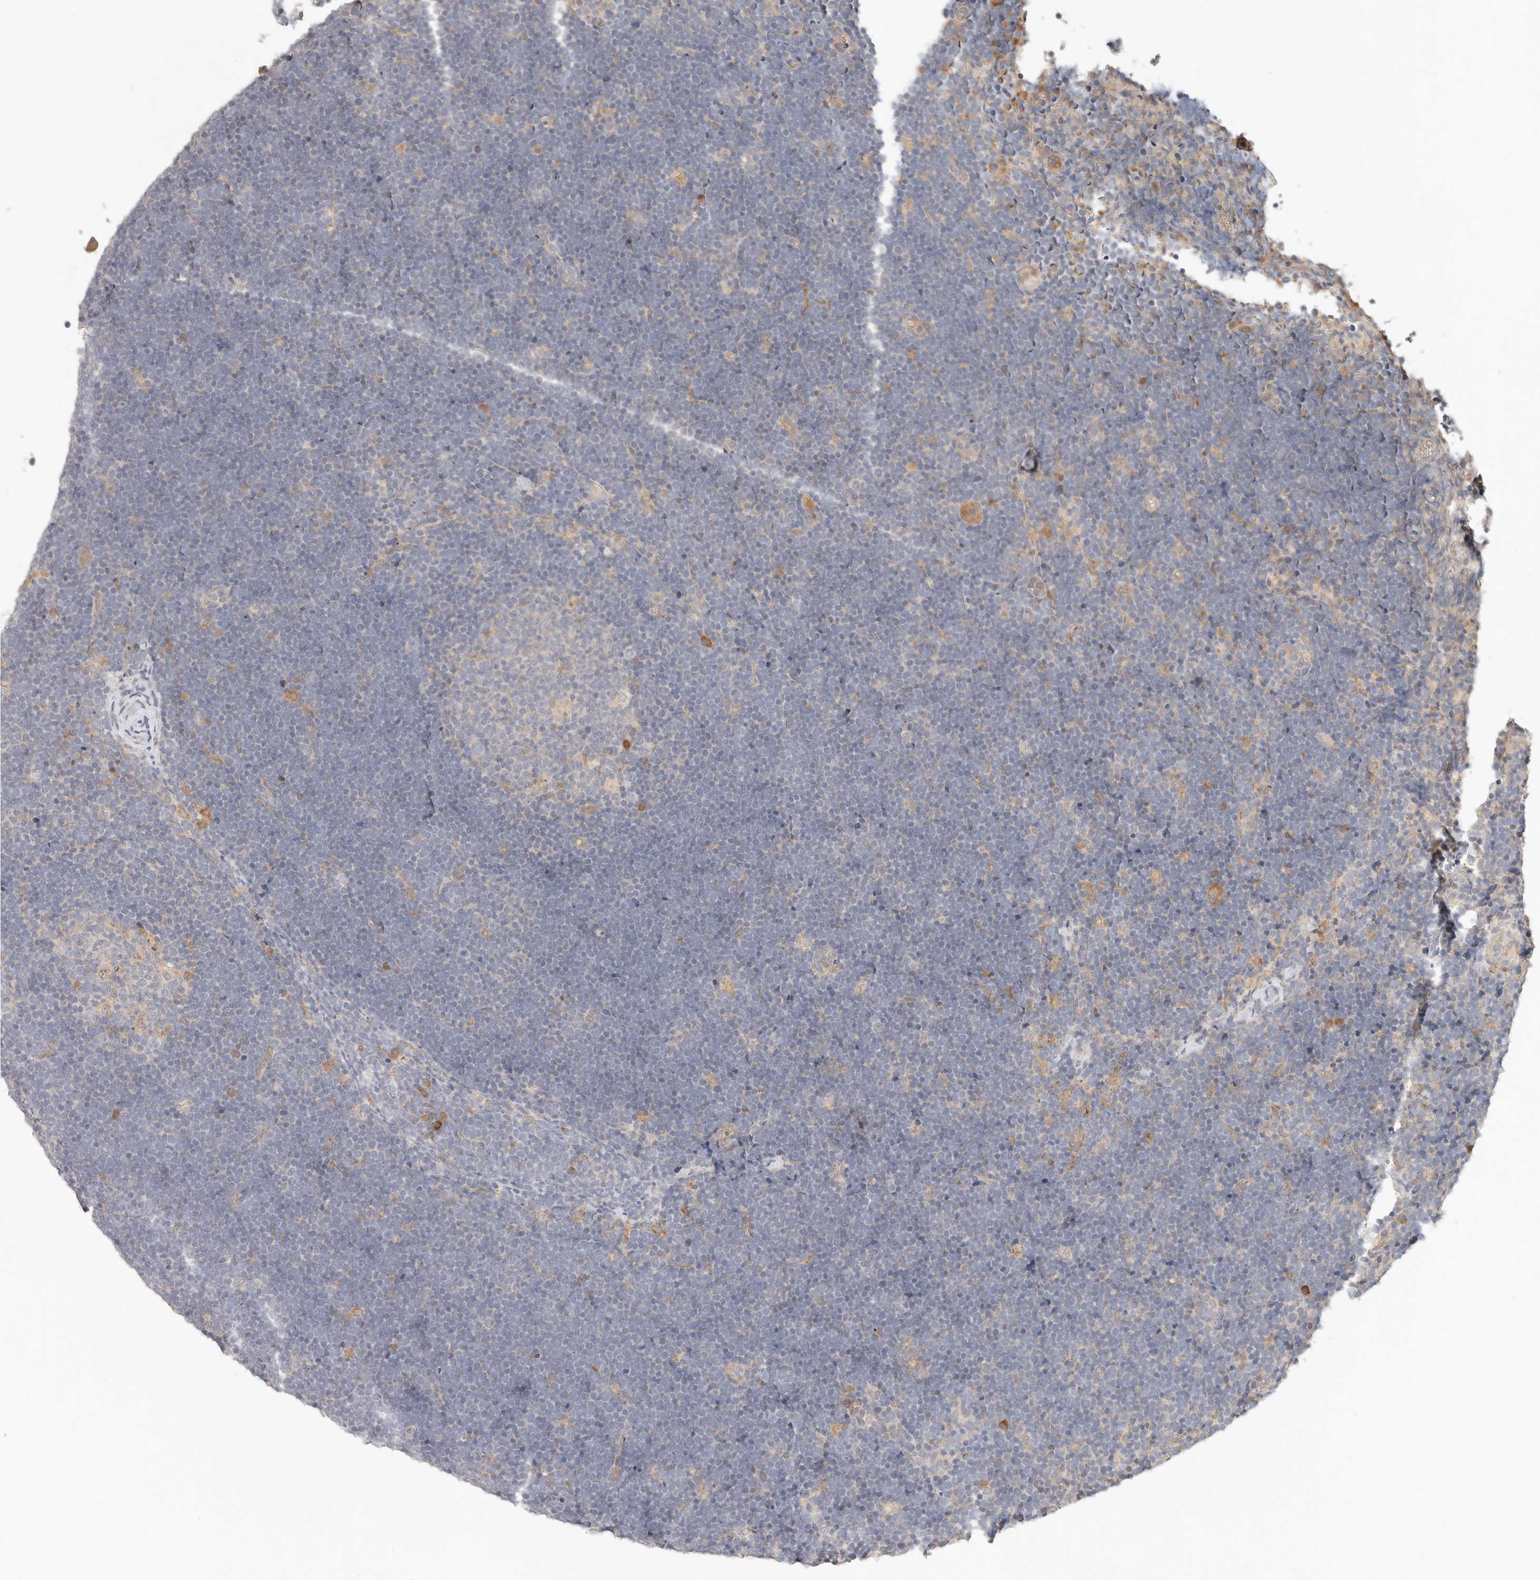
{"staining": {"intensity": "negative", "quantity": "none", "location": "none"}, "tissue": "lymphoma", "cell_type": "Tumor cells", "image_type": "cancer", "snomed": [{"axis": "morphology", "description": "Malignant lymphoma, non-Hodgkin's type, High grade"}, {"axis": "topography", "description": "Lymph node"}], "caption": "Immunohistochemistry (IHC) micrograph of human lymphoma stained for a protein (brown), which reveals no staining in tumor cells.", "gene": "ARHGEF10L", "patient": {"sex": "male", "age": 13}}